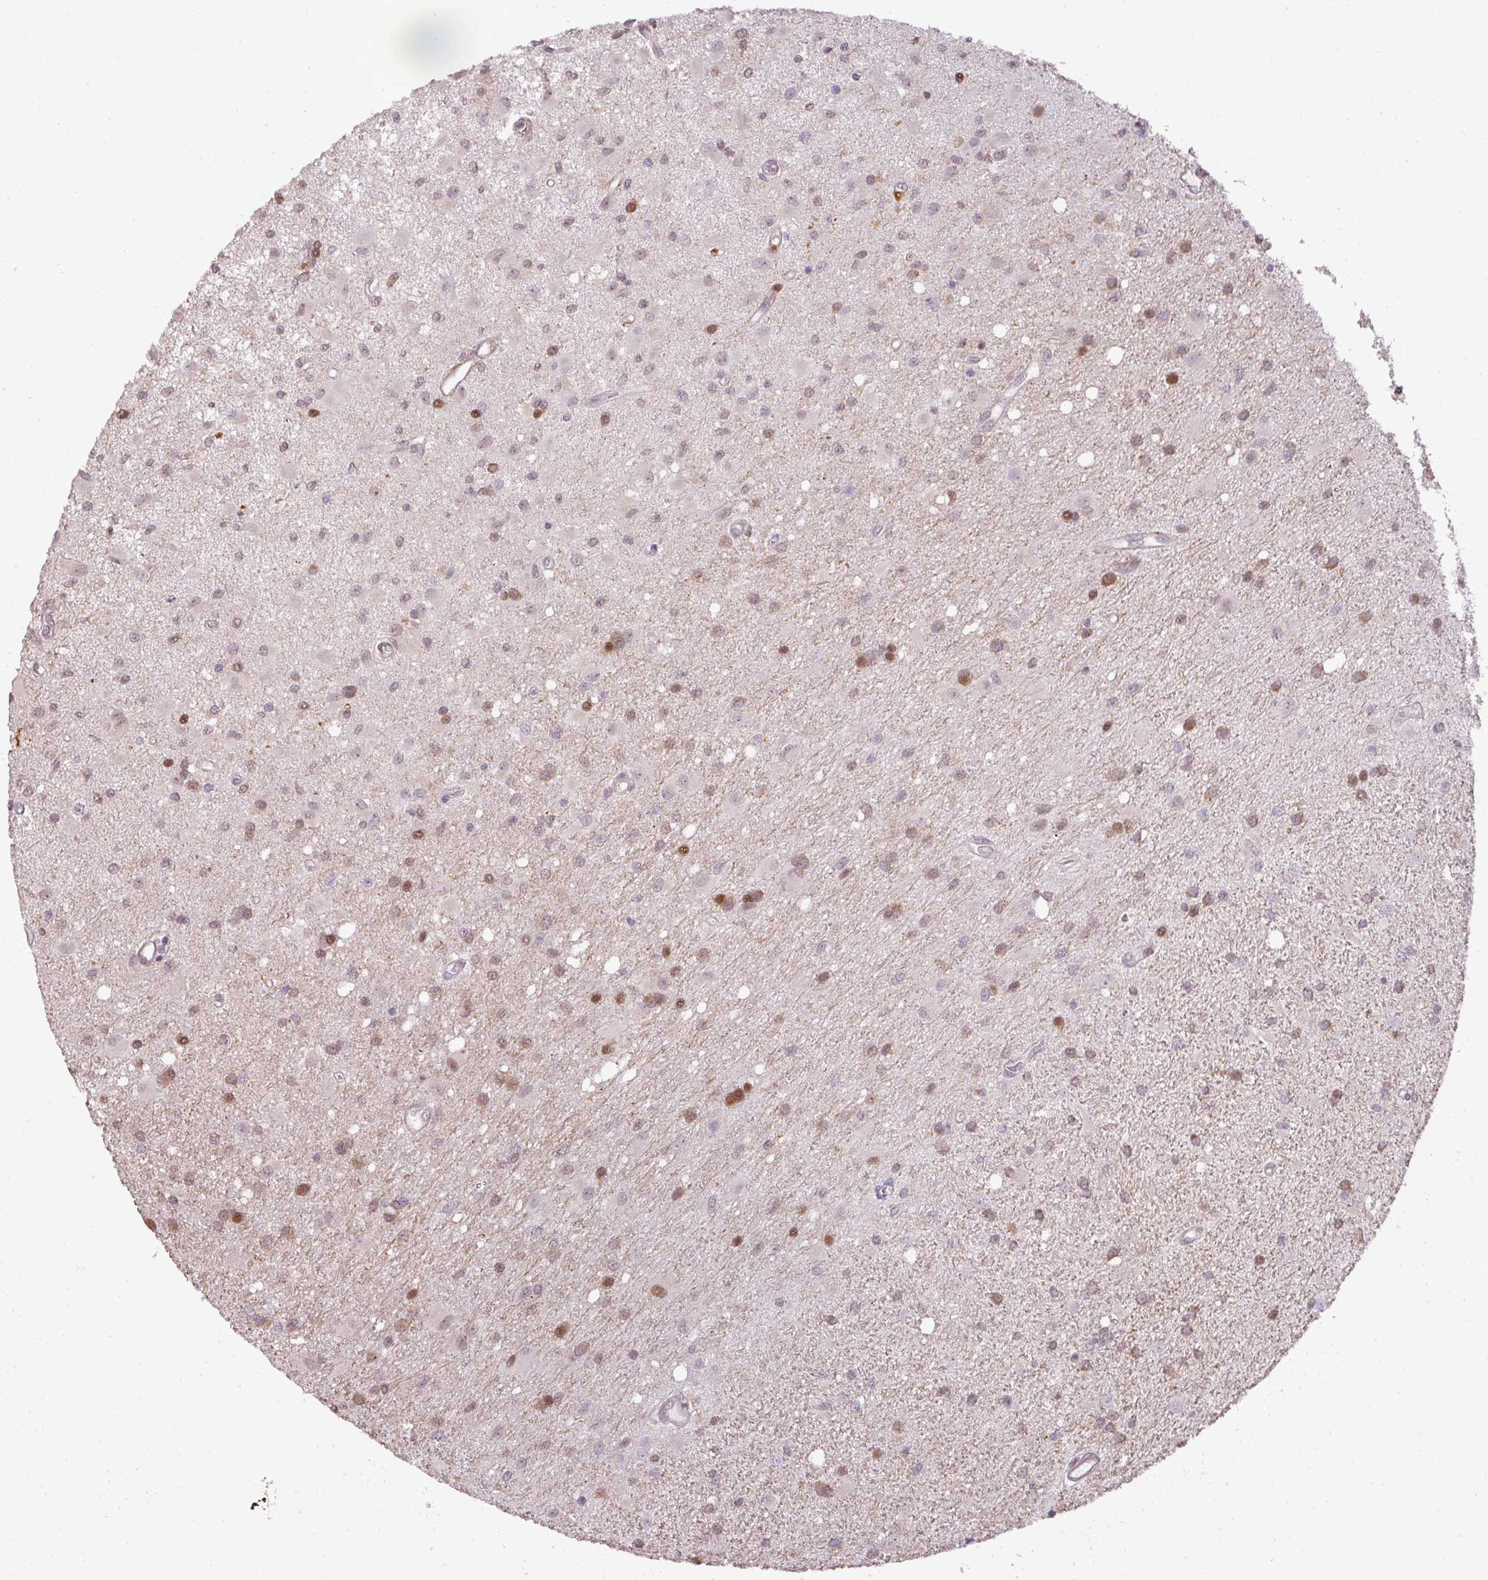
{"staining": {"intensity": "moderate", "quantity": "<25%", "location": "nuclear"}, "tissue": "glioma", "cell_type": "Tumor cells", "image_type": "cancer", "snomed": [{"axis": "morphology", "description": "Glioma, malignant, High grade"}, {"axis": "topography", "description": "Brain"}], "caption": "Glioma stained with a protein marker shows moderate staining in tumor cells.", "gene": "MYSM1", "patient": {"sex": "male", "age": 67}}